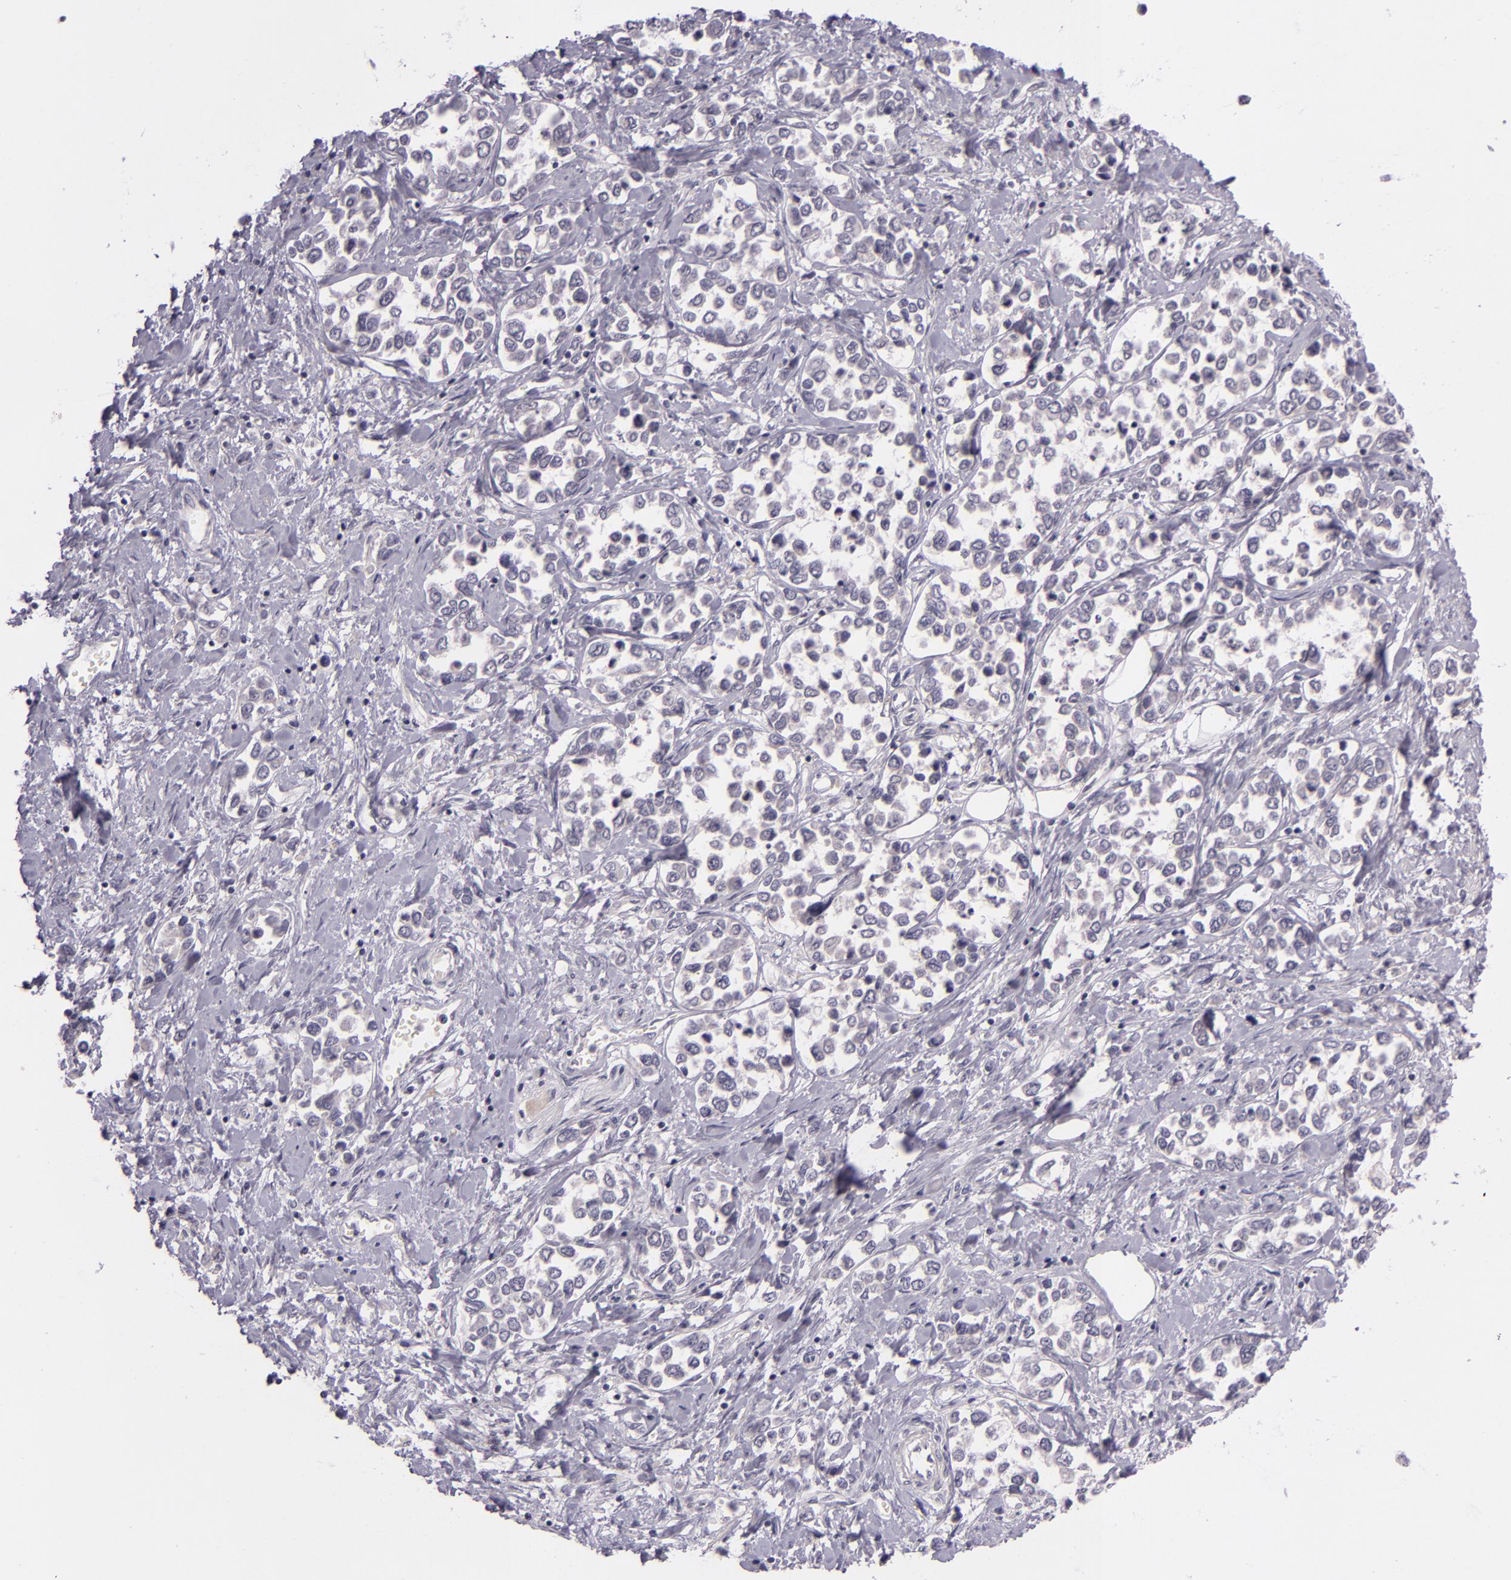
{"staining": {"intensity": "negative", "quantity": "none", "location": "none"}, "tissue": "stomach cancer", "cell_type": "Tumor cells", "image_type": "cancer", "snomed": [{"axis": "morphology", "description": "Adenocarcinoma, NOS"}, {"axis": "topography", "description": "Stomach, upper"}], "caption": "Tumor cells are negative for brown protein staining in adenocarcinoma (stomach).", "gene": "DAG1", "patient": {"sex": "male", "age": 76}}